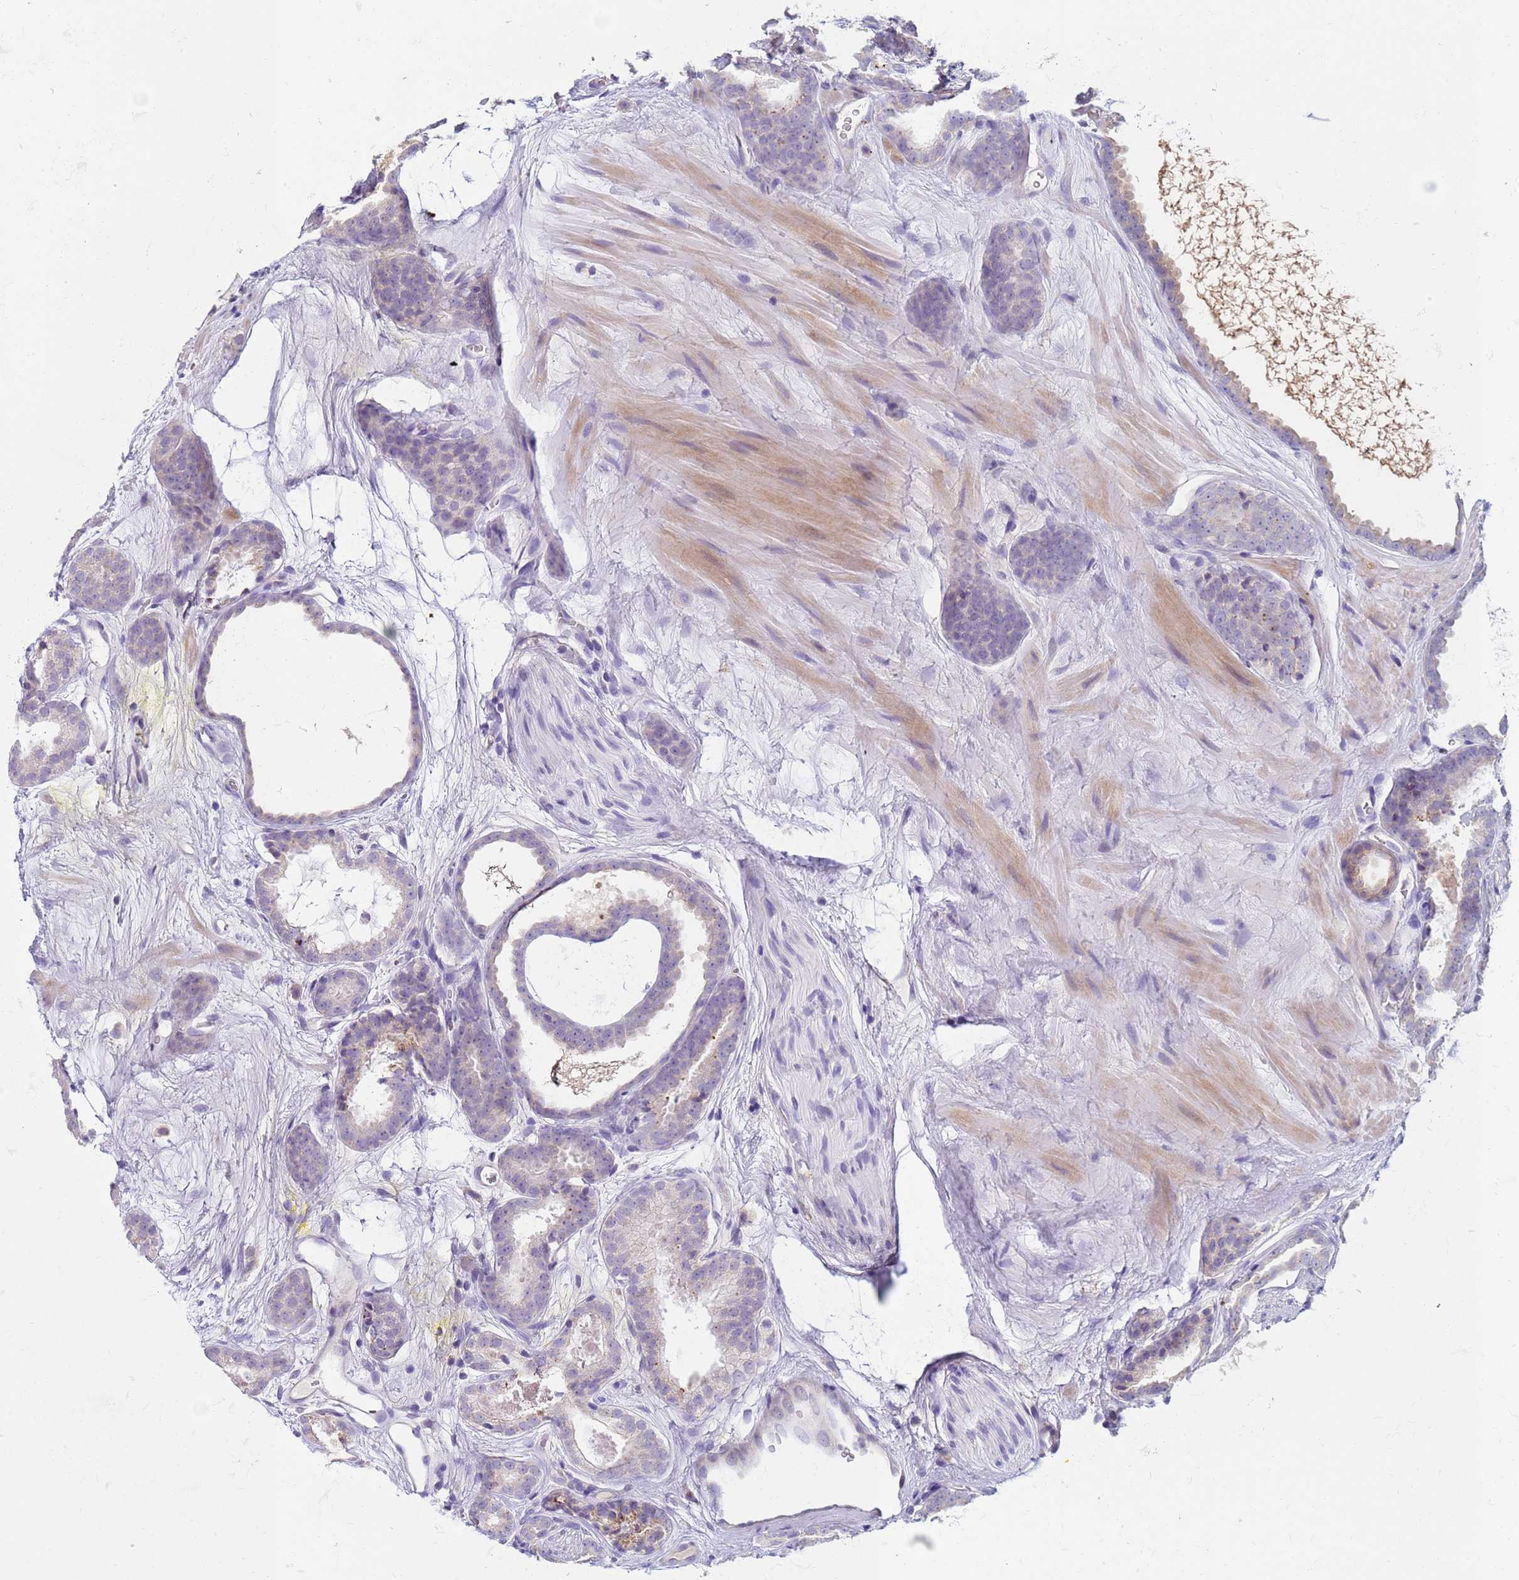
{"staining": {"intensity": "weak", "quantity": "<25%", "location": "cytoplasmic/membranous"}, "tissue": "prostate cancer", "cell_type": "Tumor cells", "image_type": "cancer", "snomed": [{"axis": "morphology", "description": "Adenocarcinoma, High grade"}, {"axis": "topography", "description": "Prostate"}], "caption": "The photomicrograph shows no significant staining in tumor cells of prostate adenocarcinoma (high-grade). (Immunohistochemistry (ihc), brightfield microscopy, high magnification).", "gene": "TRIM51", "patient": {"sex": "male", "age": 72}}